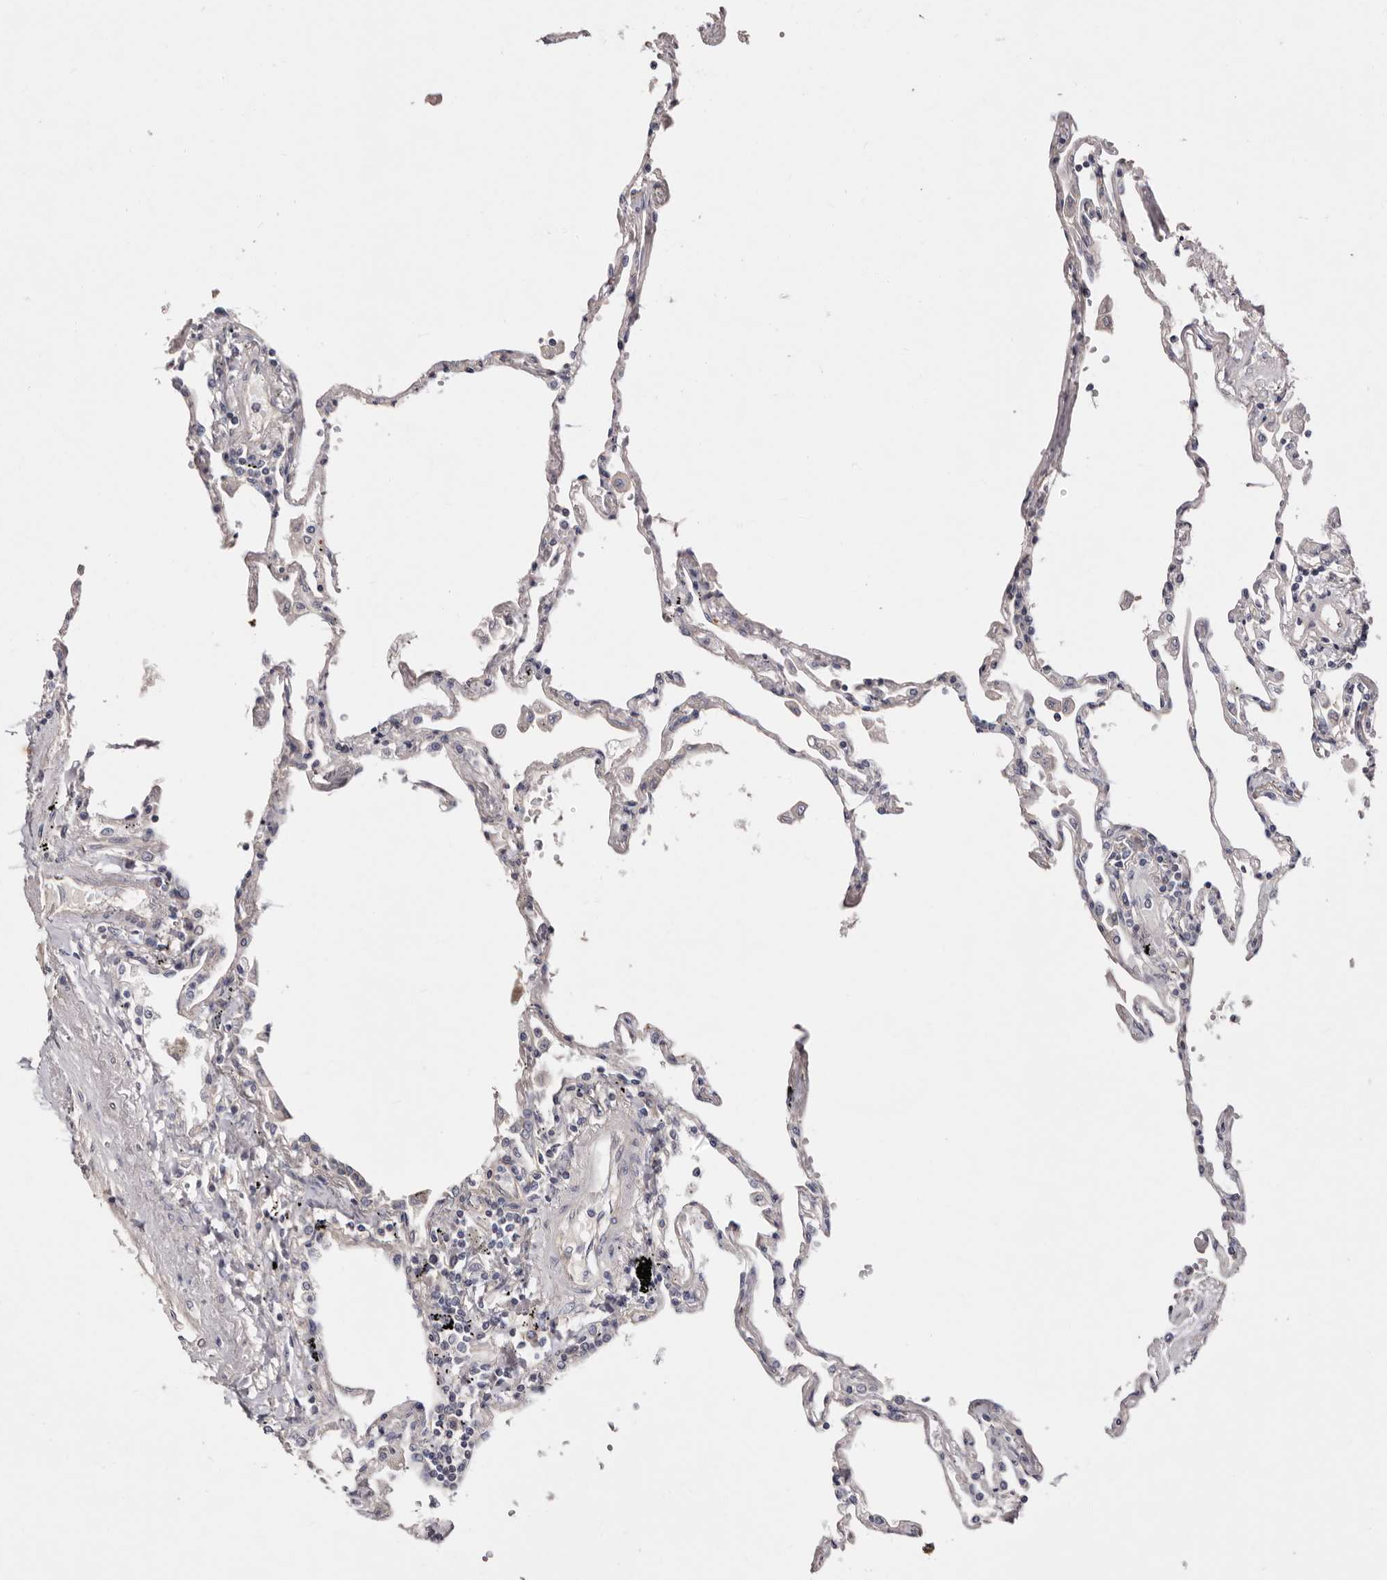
{"staining": {"intensity": "negative", "quantity": "none", "location": "none"}, "tissue": "lung", "cell_type": "Alveolar cells", "image_type": "normal", "snomed": [{"axis": "morphology", "description": "Normal tissue, NOS"}, {"axis": "topography", "description": "Lung"}], "caption": "The immunohistochemistry image has no significant staining in alveolar cells of lung.", "gene": "FAM167B", "patient": {"sex": "female", "age": 67}}